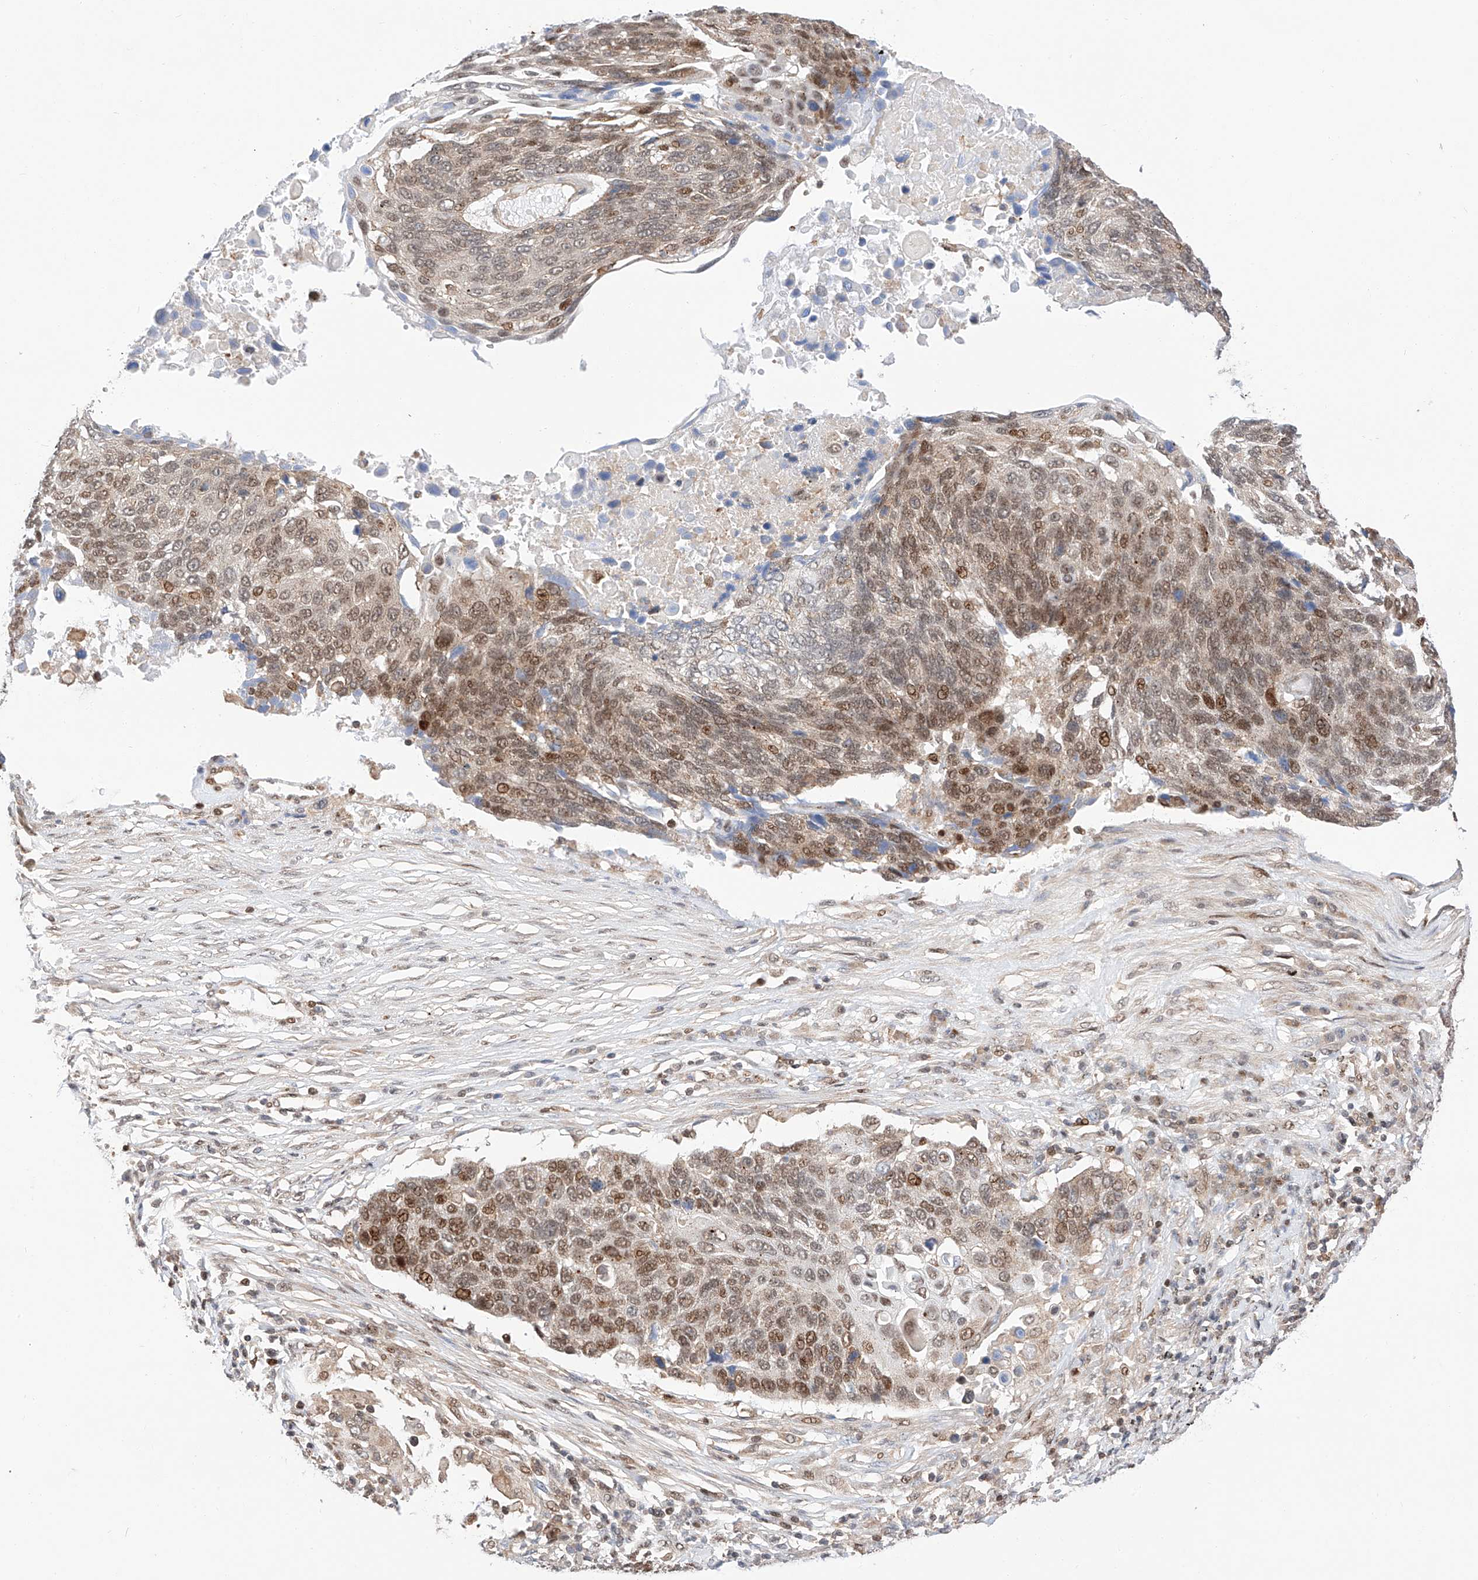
{"staining": {"intensity": "moderate", "quantity": "25%-75%", "location": "cytoplasmic/membranous,nuclear"}, "tissue": "lung cancer", "cell_type": "Tumor cells", "image_type": "cancer", "snomed": [{"axis": "morphology", "description": "Squamous cell carcinoma, NOS"}, {"axis": "topography", "description": "Lung"}], "caption": "An IHC micrograph of neoplastic tissue is shown. Protein staining in brown shows moderate cytoplasmic/membranous and nuclear positivity in squamous cell carcinoma (lung) within tumor cells. Using DAB (3,3'-diaminobenzidine) (brown) and hematoxylin (blue) stains, captured at high magnification using brightfield microscopy.", "gene": "HDAC9", "patient": {"sex": "male", "age": 66}}